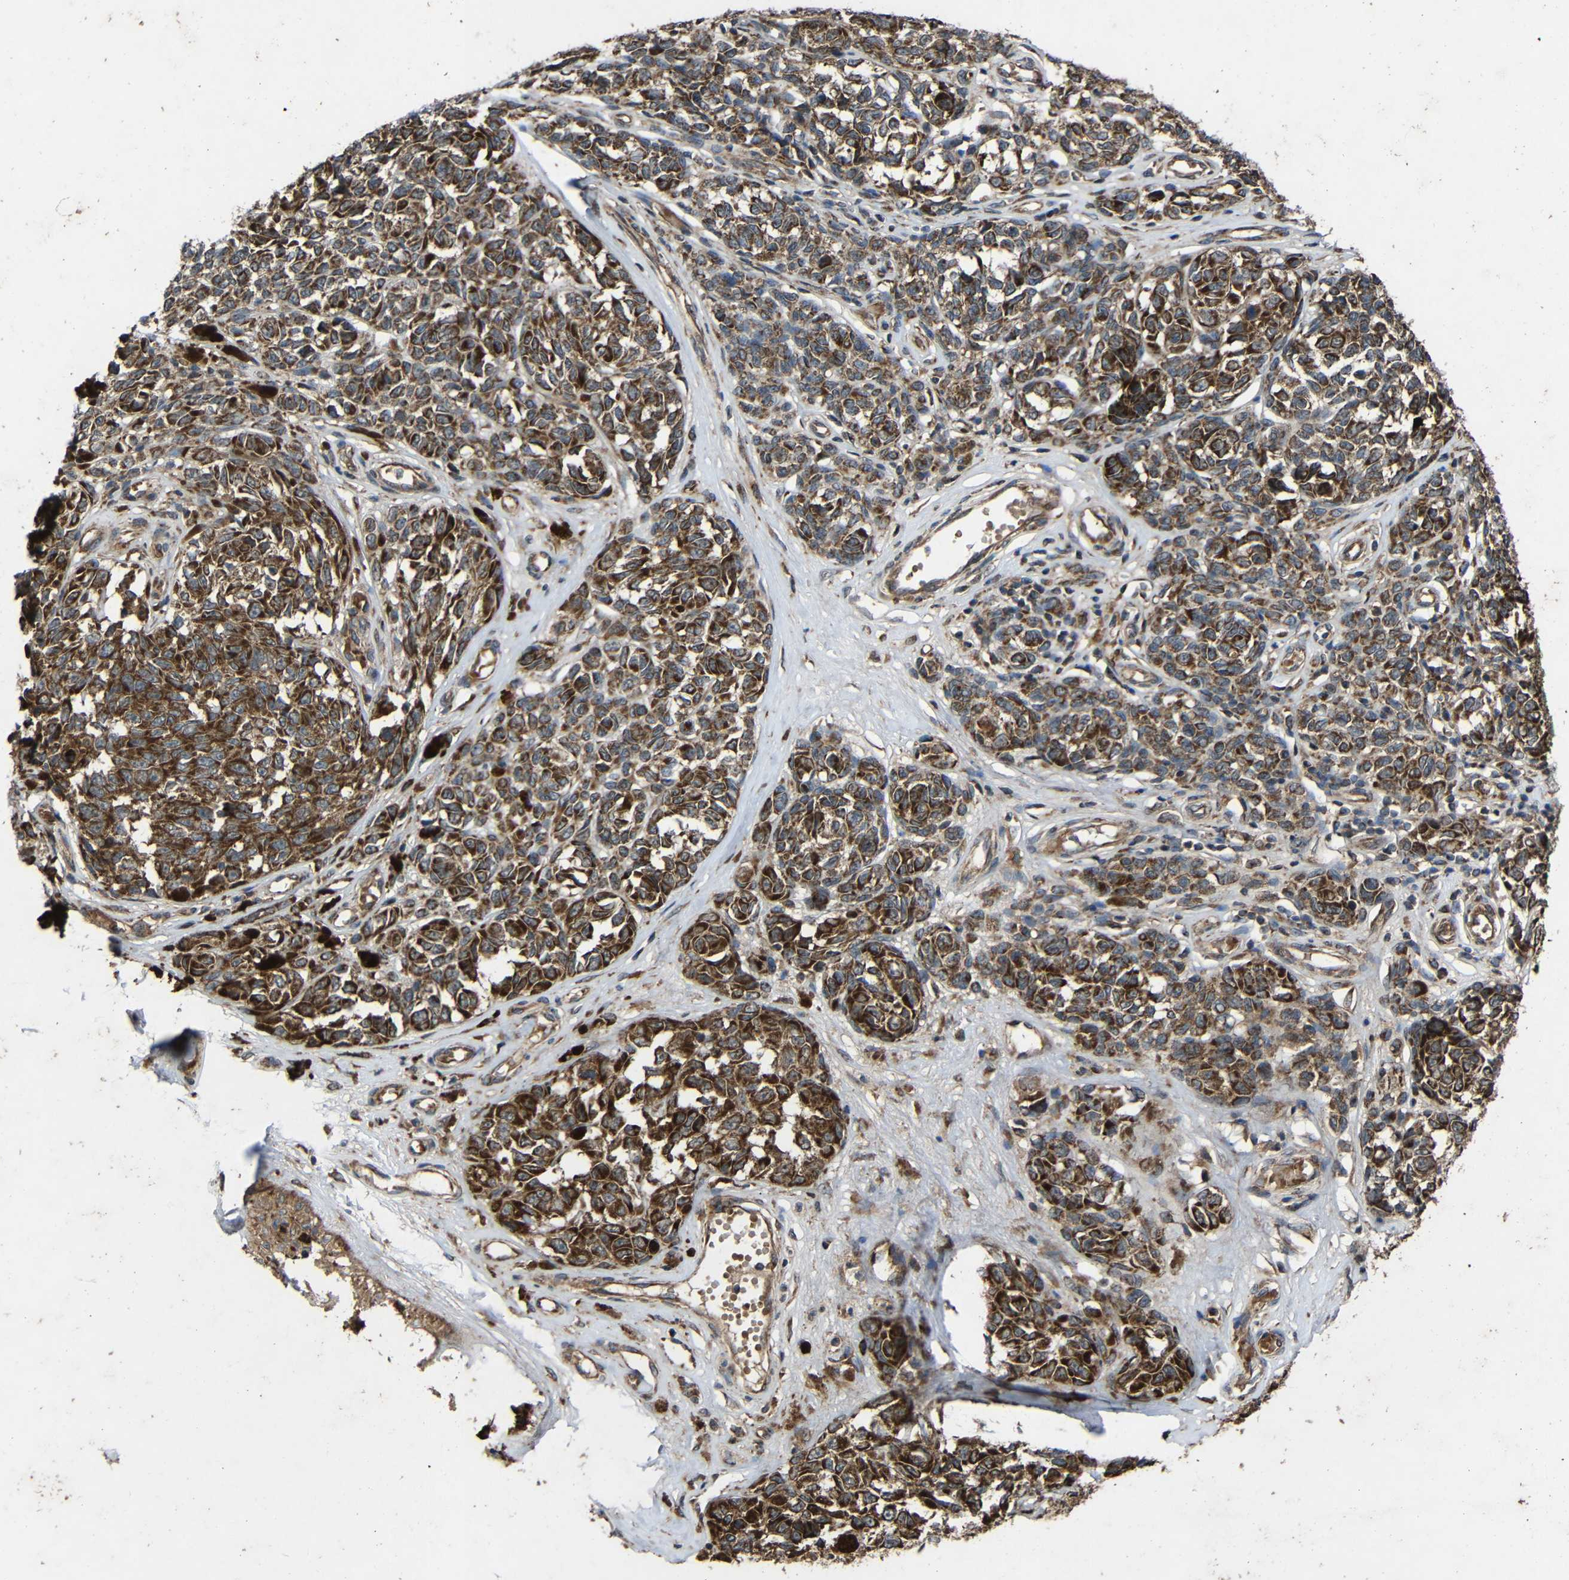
{"staining": {"intensity": "strong", "quantity": ">75%", "location": "cytoplasmic/membranous"}, "tissue": "melanoma", "cell_type": "Tumor cells", "image_type": "cancer", "snomed": [{"axis": "morphology", "description": "Malignant melanoma, NOS"}, {"axis": "topography", "description": "Skin"}], "caption": "Protein expression analysis of human malignant melanoma reveals strong cytoplasmic/membranous expression in about >75% of tumor cells.", "gene": "C1GALT1", "patient": {"sex": "female", "age": 64}}